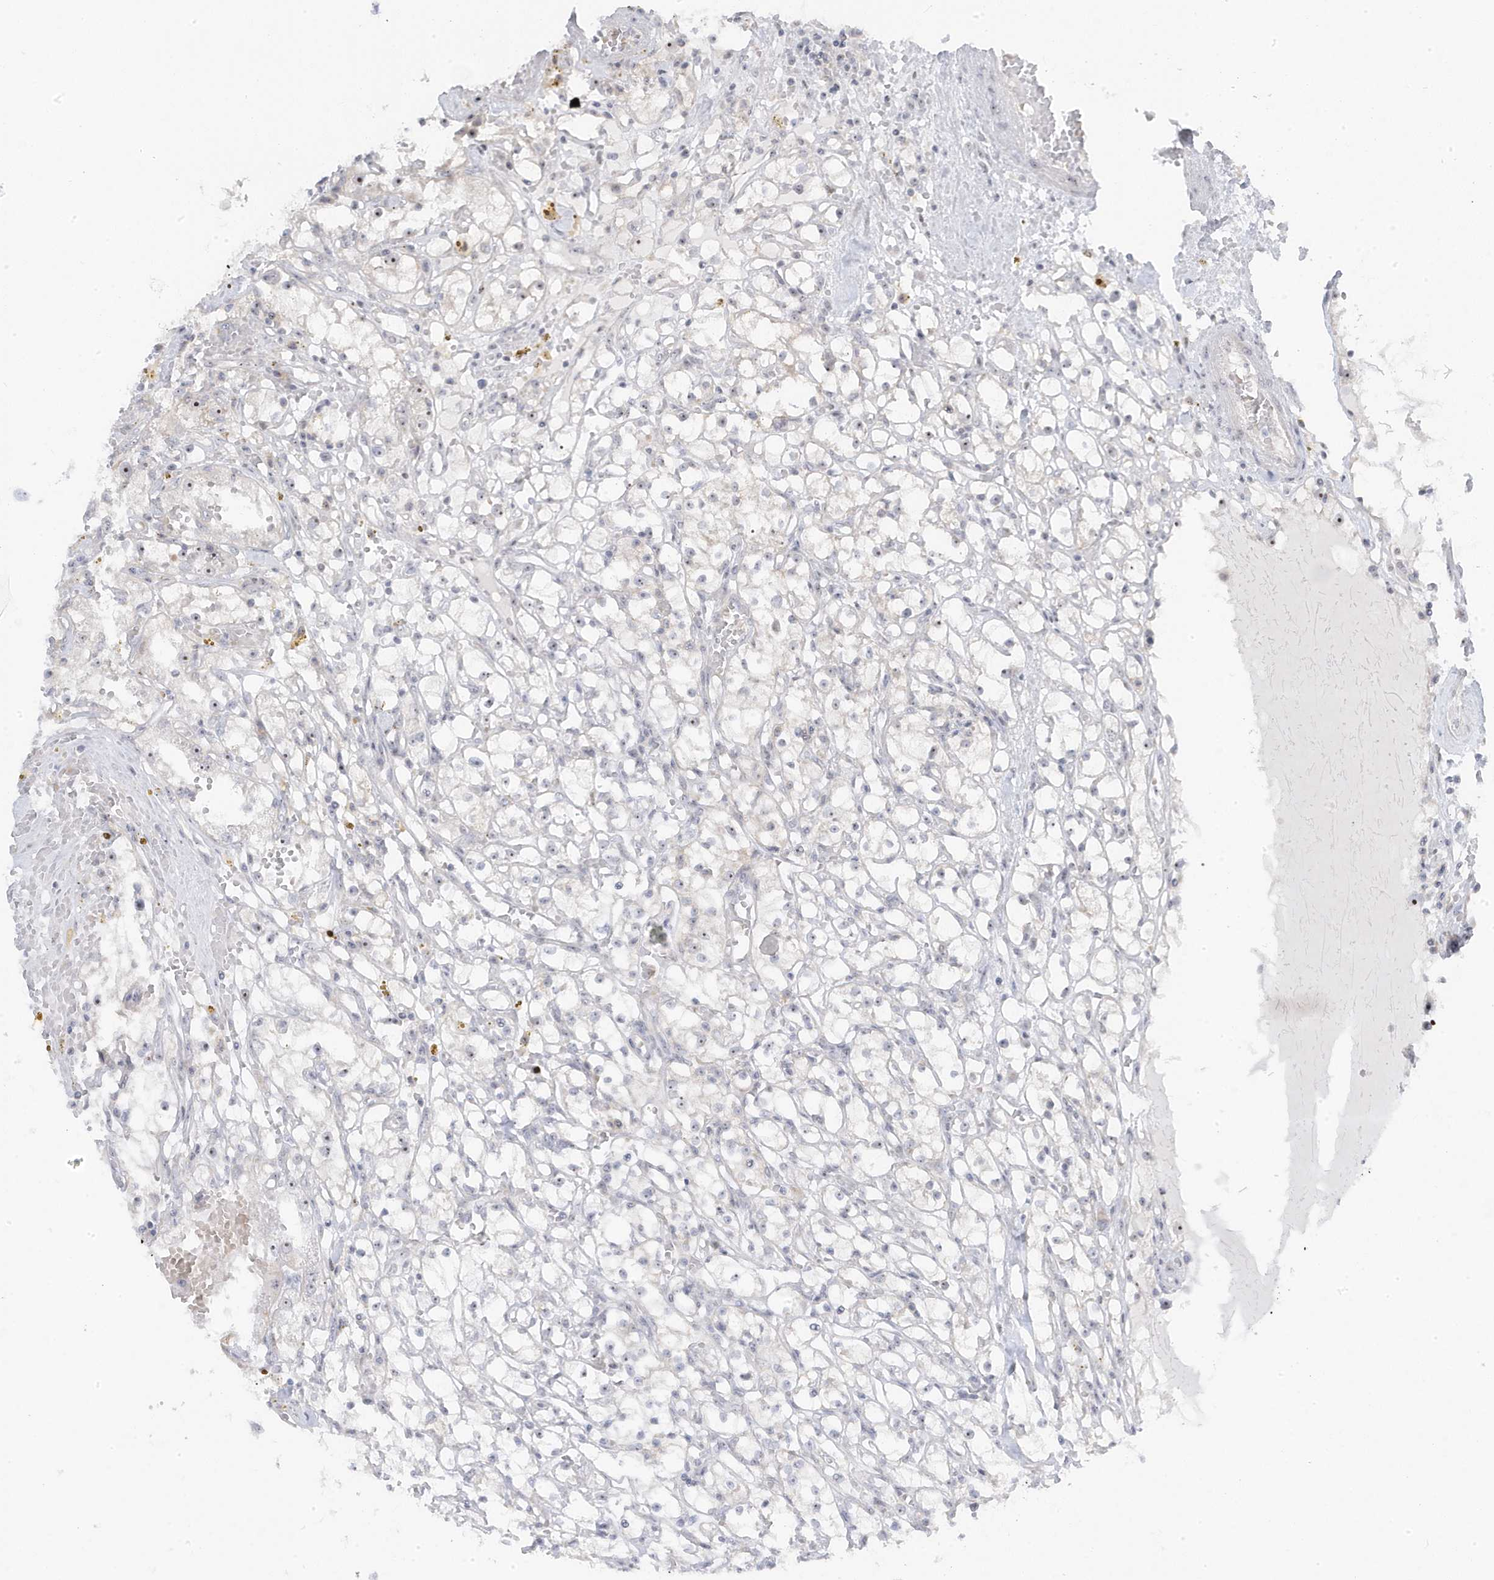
{"staining": {"intensity": "weak", "quantity": "<25%", "location": "nuclear"}, "tissue": "renal cancer", "cell_type": "Tumor cells", "image_type": "cancer", "snomed": [{"axis": "morphology", "description": "Adenocarcinoma, NOS"}, {"axis": "topography", "description": "Kidney"}], "caption": "The IHC image has no significant positivity in tumor cells of renal adenocarcinoma tissue.", "gene": "TSEN15", "patient": {"sex": "male", "age": 56}}